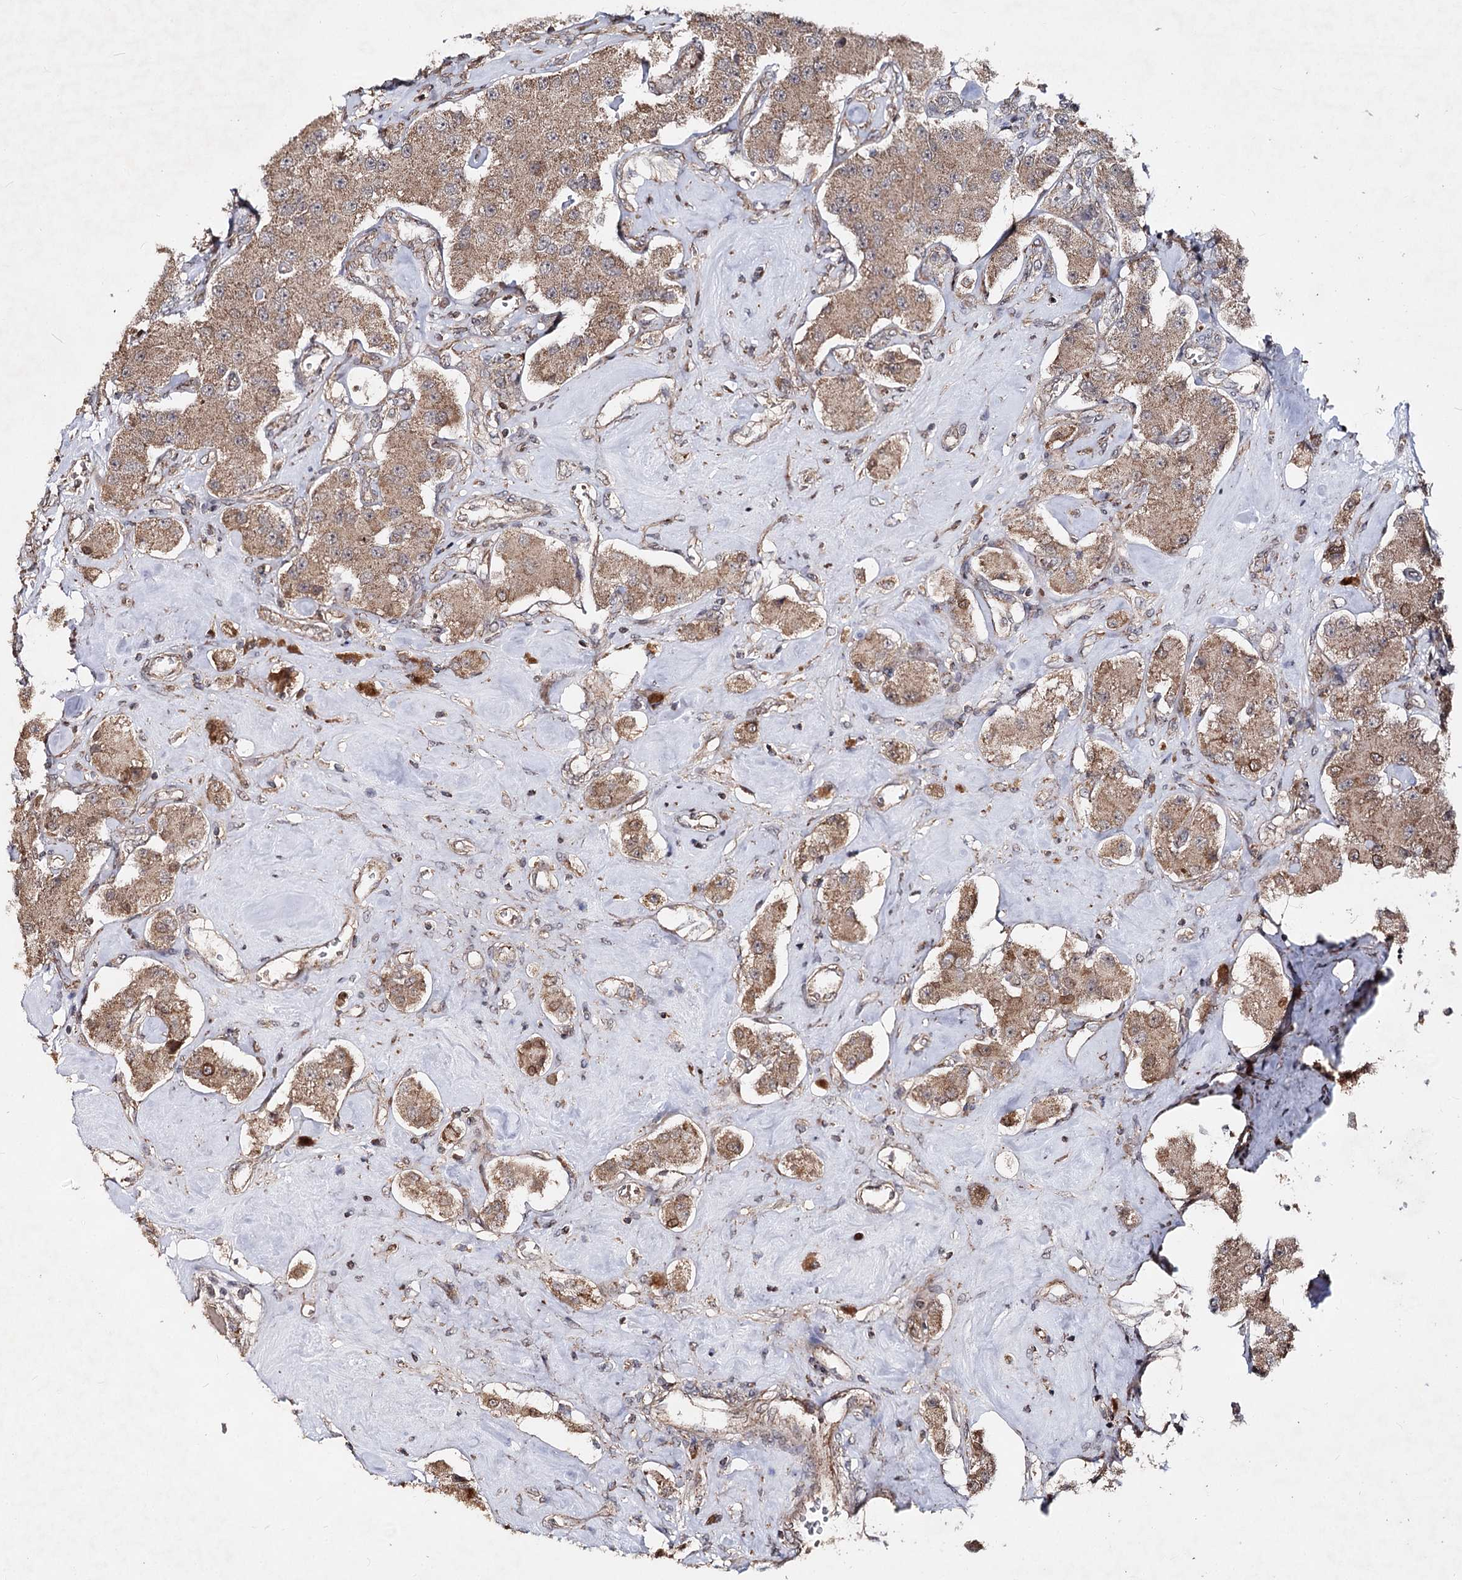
{"staining": {"intensity": "moderate", "quantity": ">75%", "location": "cytoplasmic/membranous"}, "tissue": "carcinoid", "cell_type": "Tumor cells", "image_type": "cancer", "snomed": [{"axis": "morphology", "description": "Carcinoid, malignant, NOS"}, {"axis": "topography", "description": "Pancreas"}], "caption": "A histopathology image of carcinoid stained for a protein reveals moderate cytoplasmic/membranous brown staining in tumor cells.", "gene": "MINDY3", "patient": {"sex": "male", "age": 41}}